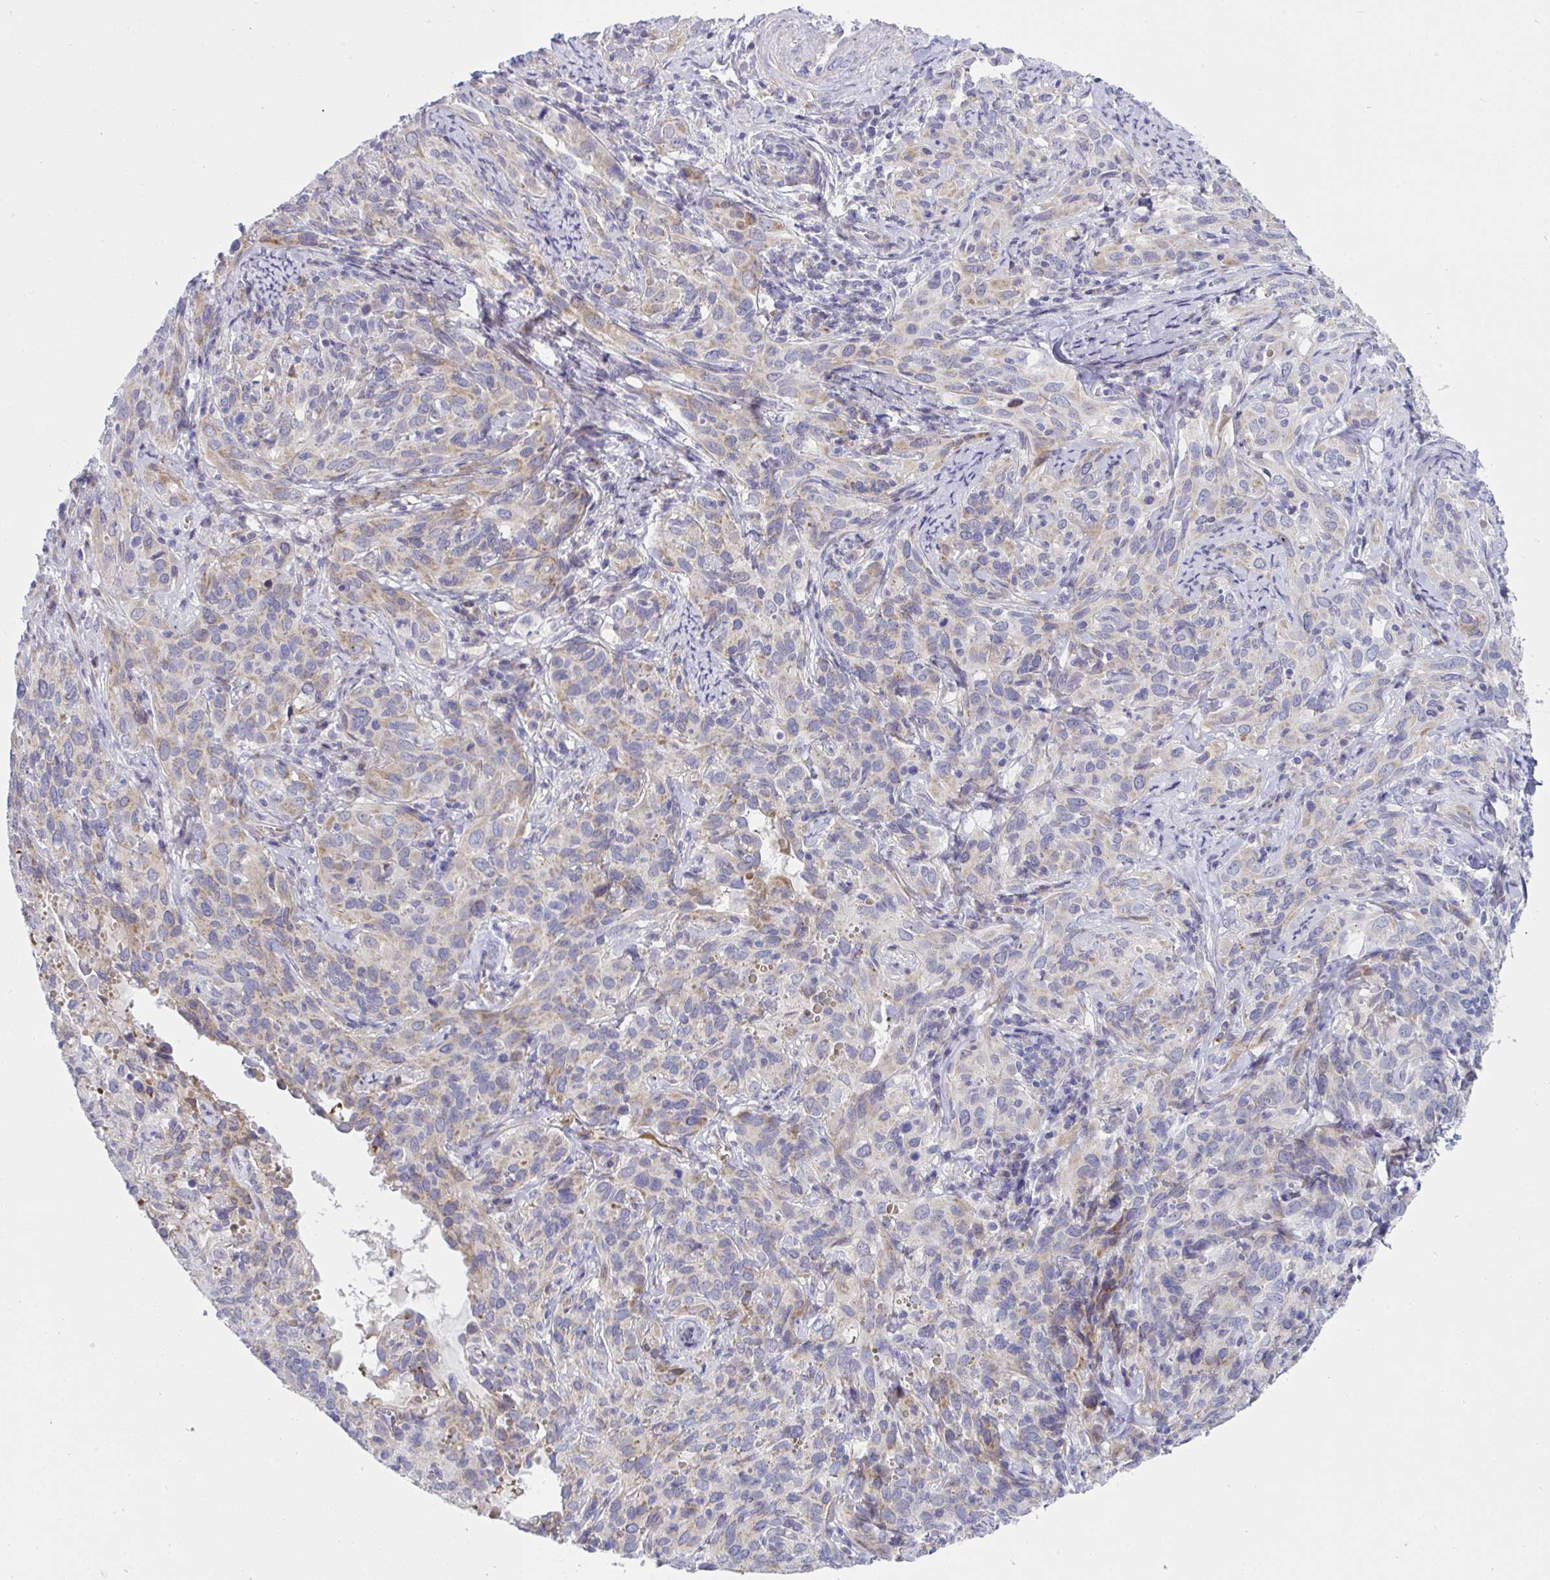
{"staining": {"intensity": "weak", "quantity": "25%-75%", "location": "cytoplasmic/membranous"}, "tissue": "cervical cancer", "cell_type": "Tumor cells", "image_type": "cancer", "snomed": [{"axis": "morphology", "description": "Squamous cell carcinoma, NOS"}, {"axis": "topography", "description": "Cervix"}], "caption": "Immunohistochemistry (DAB (3,3'-diaminobenzidine)) staining of human cervical cancer (squamous cell carcinoma) demonstrates weak cytoplasmic/membranous protein staining in about 25%-75% of tumor cells. The staining was performed using DAB to visualize the protein expression in brown, while the nuclei were stained in blue with hematoxylin (Magnification: 20x).", "gene": "NTN1", "patient": {"sex": "female", "age": 51}}